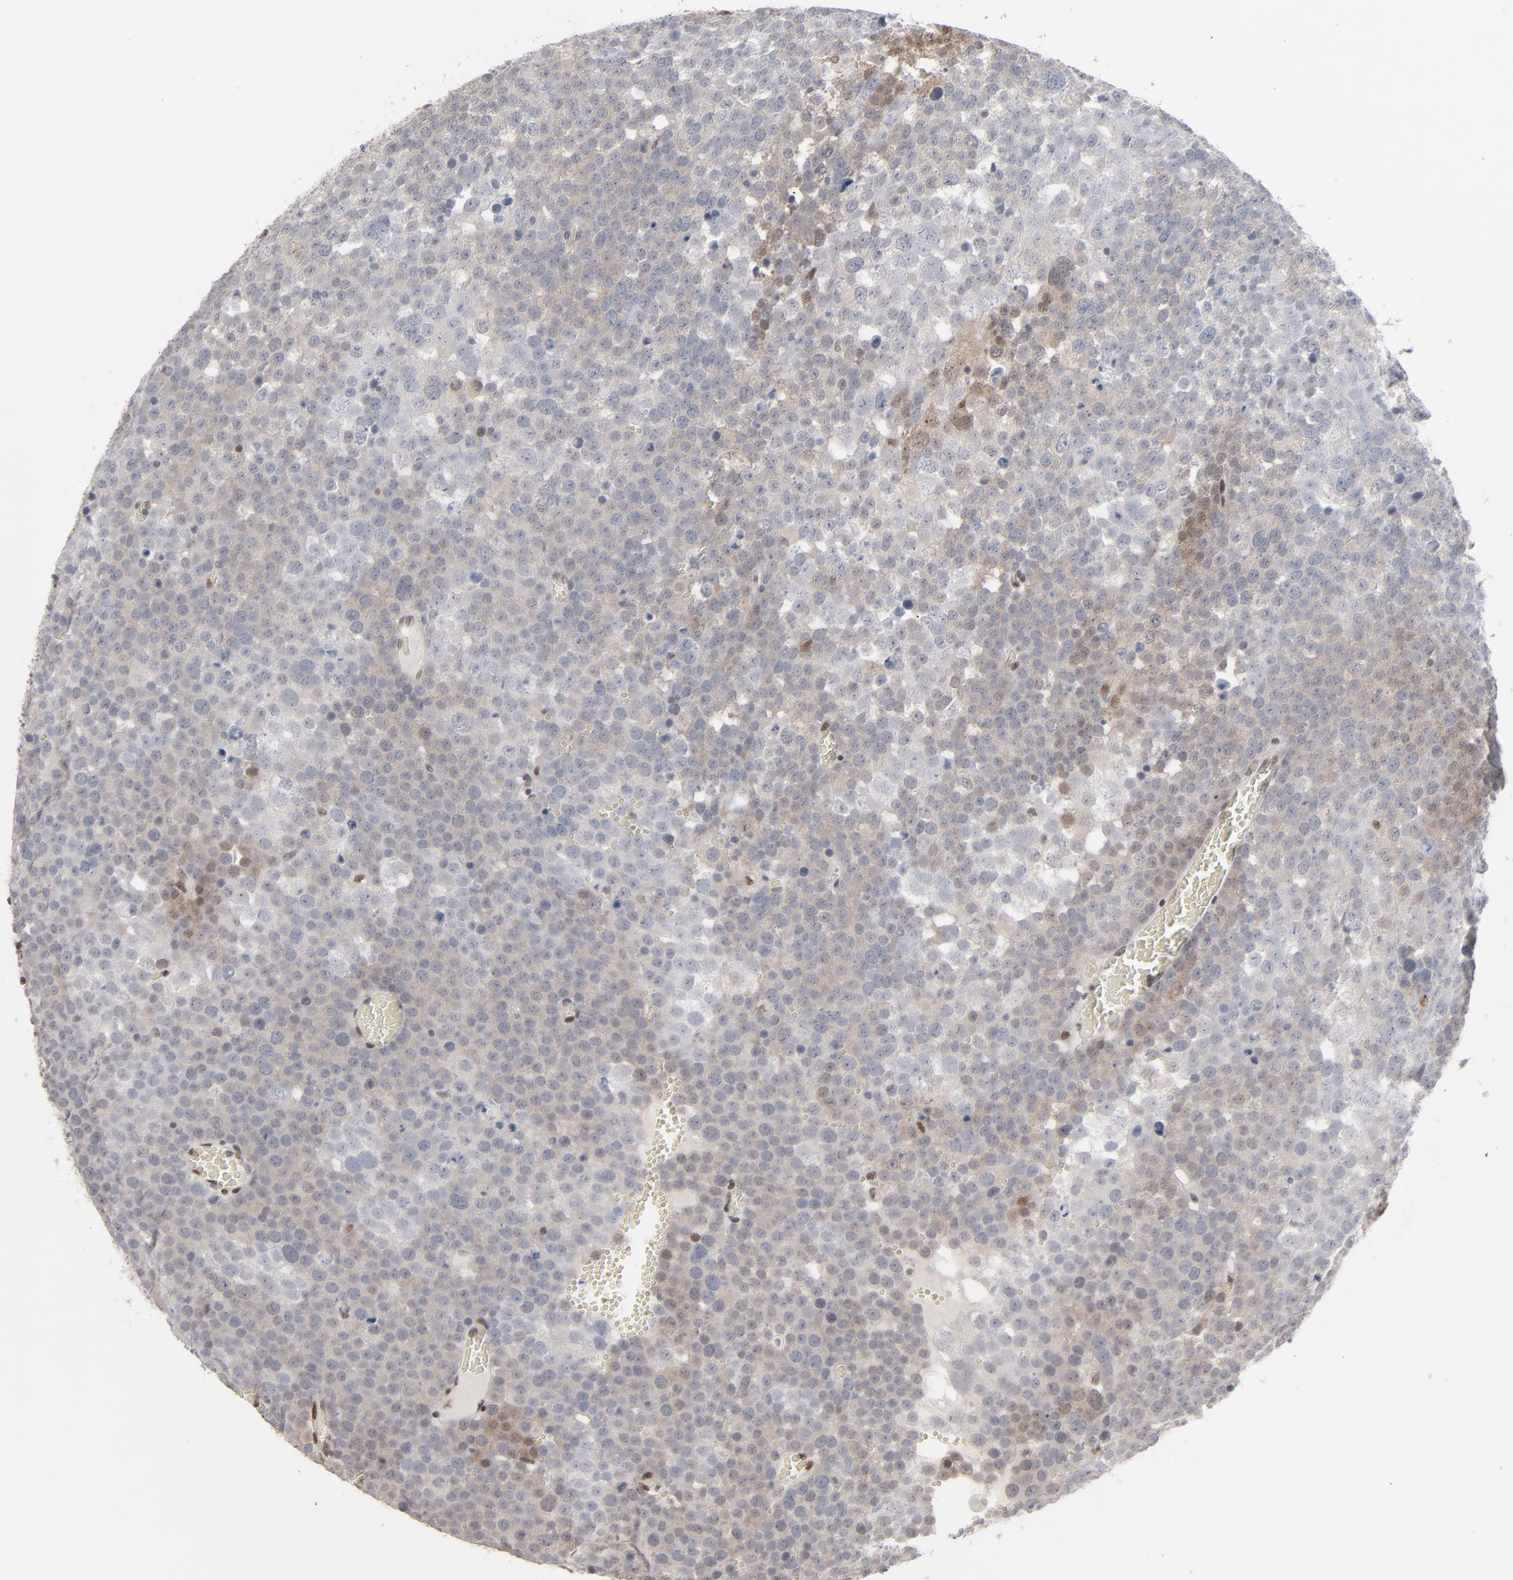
{"staining": {"intensity": "weak", "quantity": "25%-75%", "location": "cytoplasmic/membranous"}, "tissue": "testis cancer", "cell_type": "Tumor cells", "image_type": "cancer", "snomed": [{"axis": "morphology", "description": "Seminoma, NOS"}, {"axis": "topography", "description": "Testis"}], "caption": "Testis cancer (seminoma) tissue shows weak cytoplasmic/membranous positivity in approximately 25%-75% of tumor cells", "gene": "IRF9", "patient": {"sex": "male", "age": 71}}